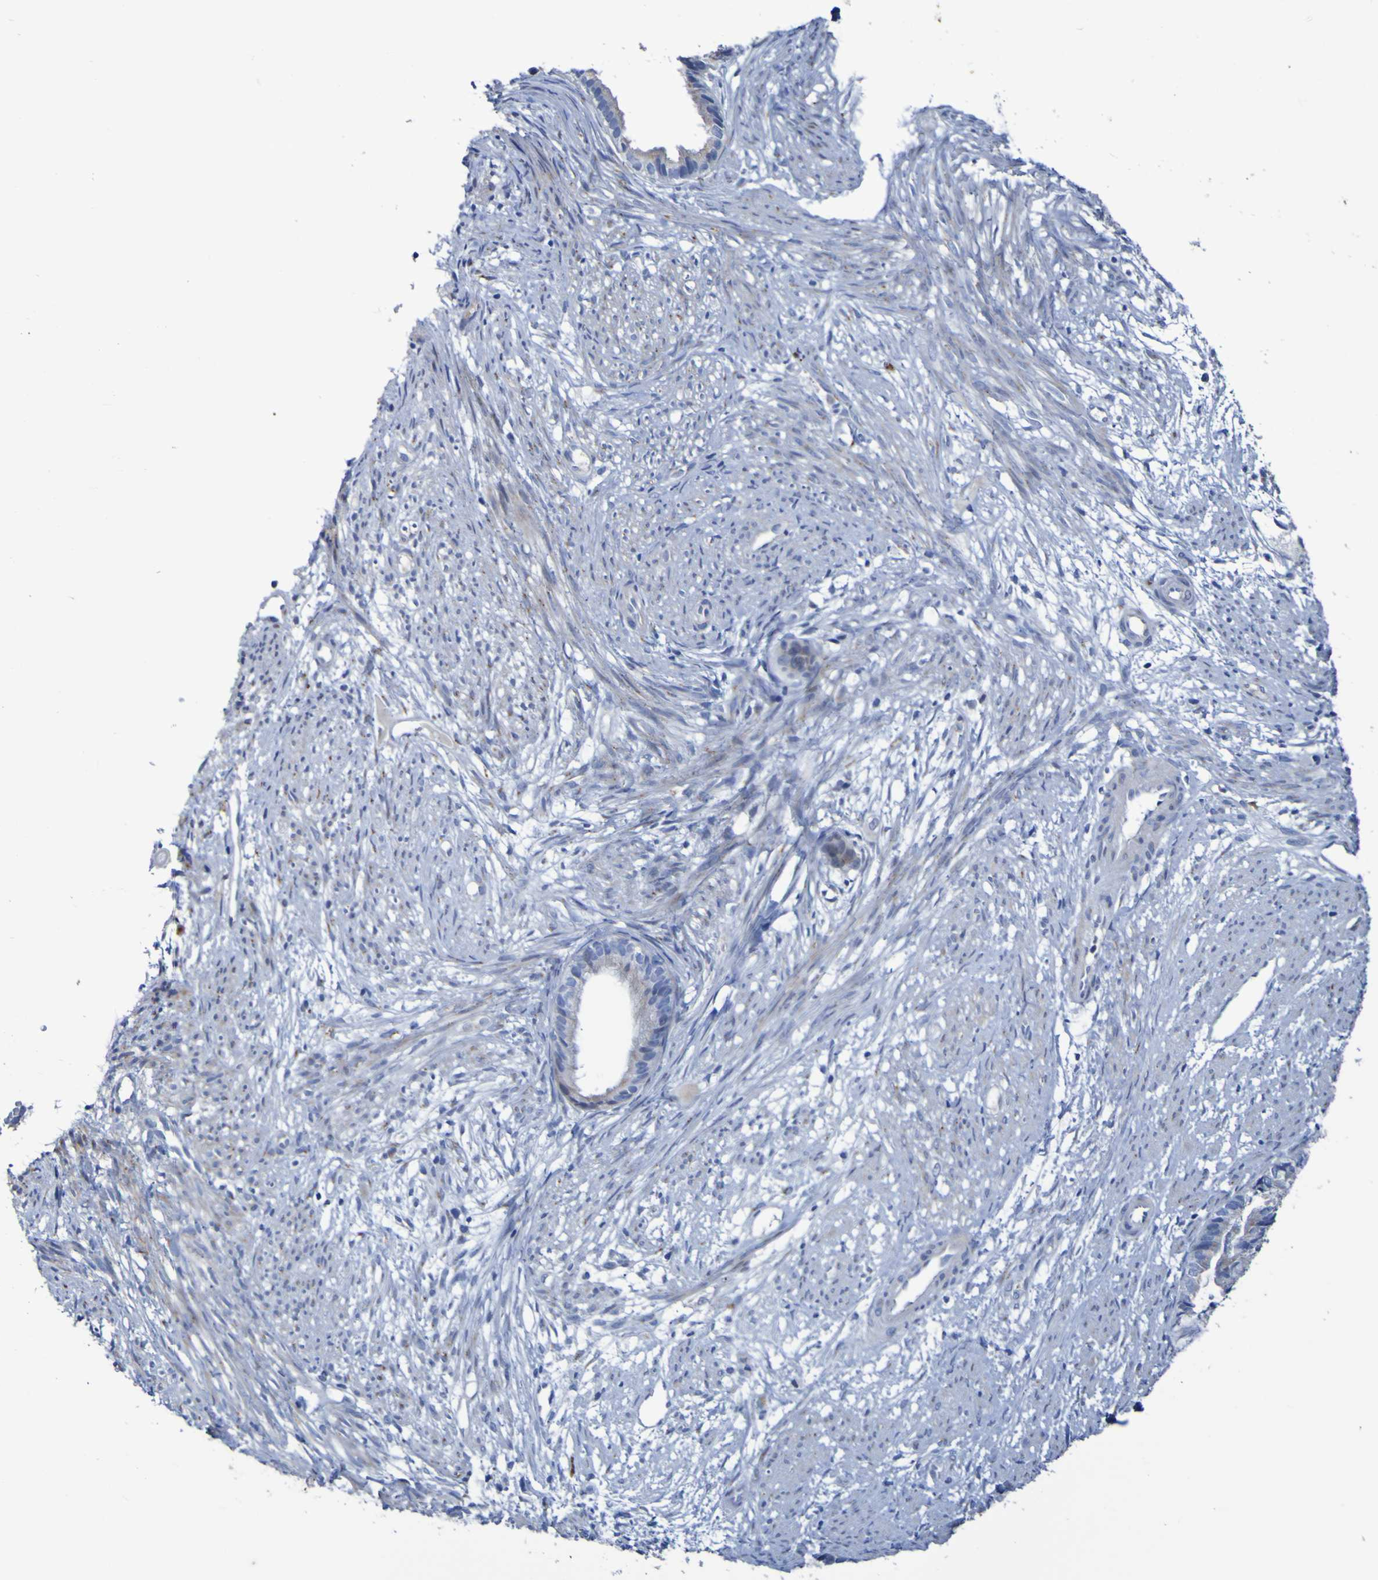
{"staining": {"intensity": "weak", "quantity": "<25%", "location": "cytoplasmic/membranous"}, "tissue": "cervical cancer", "cell_type": "Tumor cells", "image_type": "cancer", "snomed": [{"axis": "morphology", "description": "Normal tissue, NOS"}, {"axis": "morphology", "description": "Adenocarcinoma, NOS"}, {"axis": "topography", "description": "Cervix"}, {"axis": "topography", "description": "Endometrium"}], "caption": "Cervical cancer was stained to show a protein in brown. There is no significant positivity in tumor cells.", "gene": "C11orf24", "patient": {"sex": "female", "age": 86}}